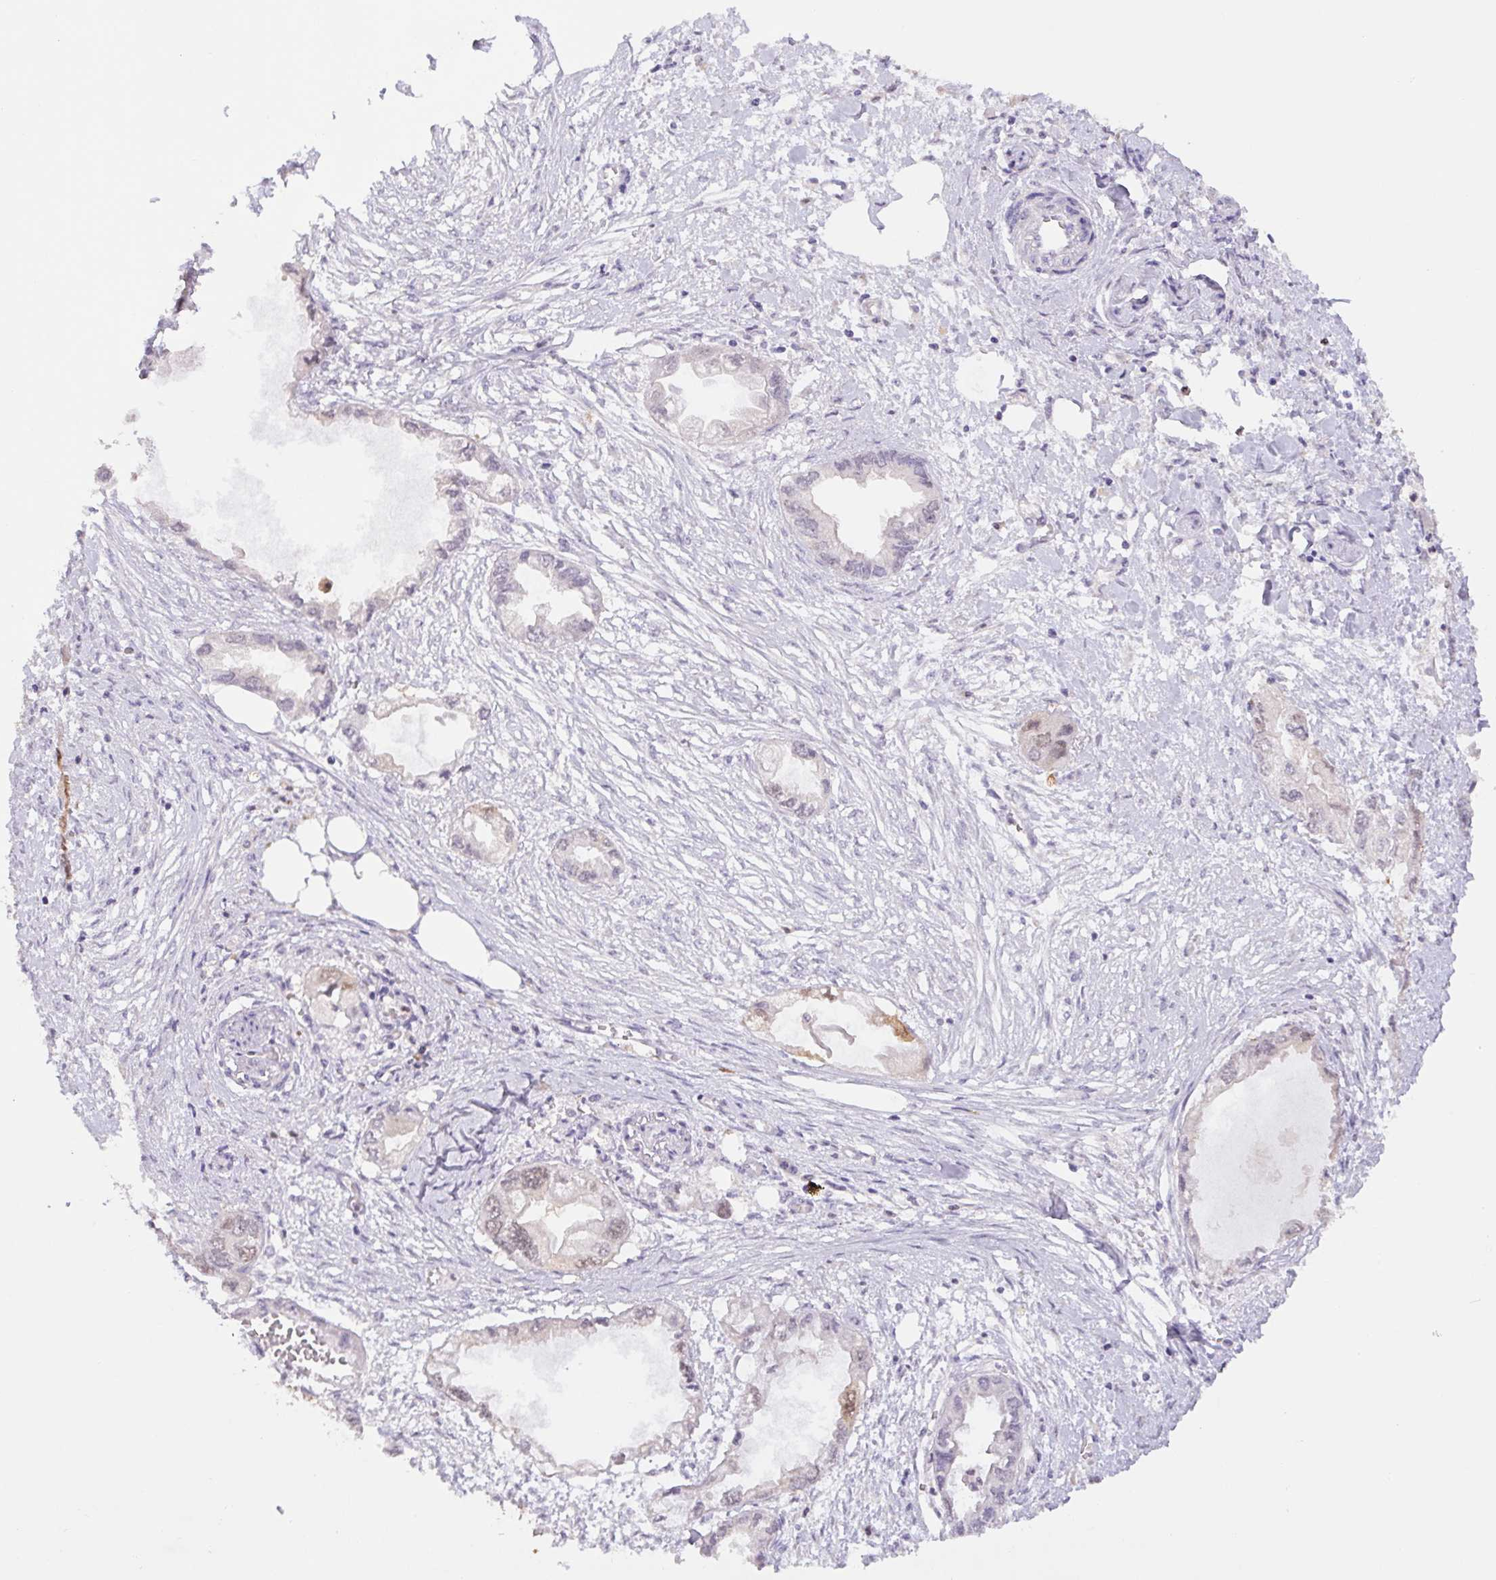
{"staining": {"intensity": "weak", "quantity": "25%-75%", "location": "nuclear"}, "tissue": "endometrial cancer", "cell_type": "Tumor cells", "image_type": "cancer", "snomed": [{"axis": "morphology", "description": "Adenocarcinoma, NOS"}, {"axis": "morphology", "description": "Adenocarcinoma, metastatic, NOS"}, {"axis": "topography", "description": "Adipose tissue"}, {"axis": "topography", "description": "Endometrium"}], "caption": "DAB immunohistochemical staining of endometrial adenocarcinoma reveals weak nuclear protein staining in approximately 25%-75% of tumor cells.", "gene": "L3MBTL4", "patient": {"sex": "female", "age": 67}}